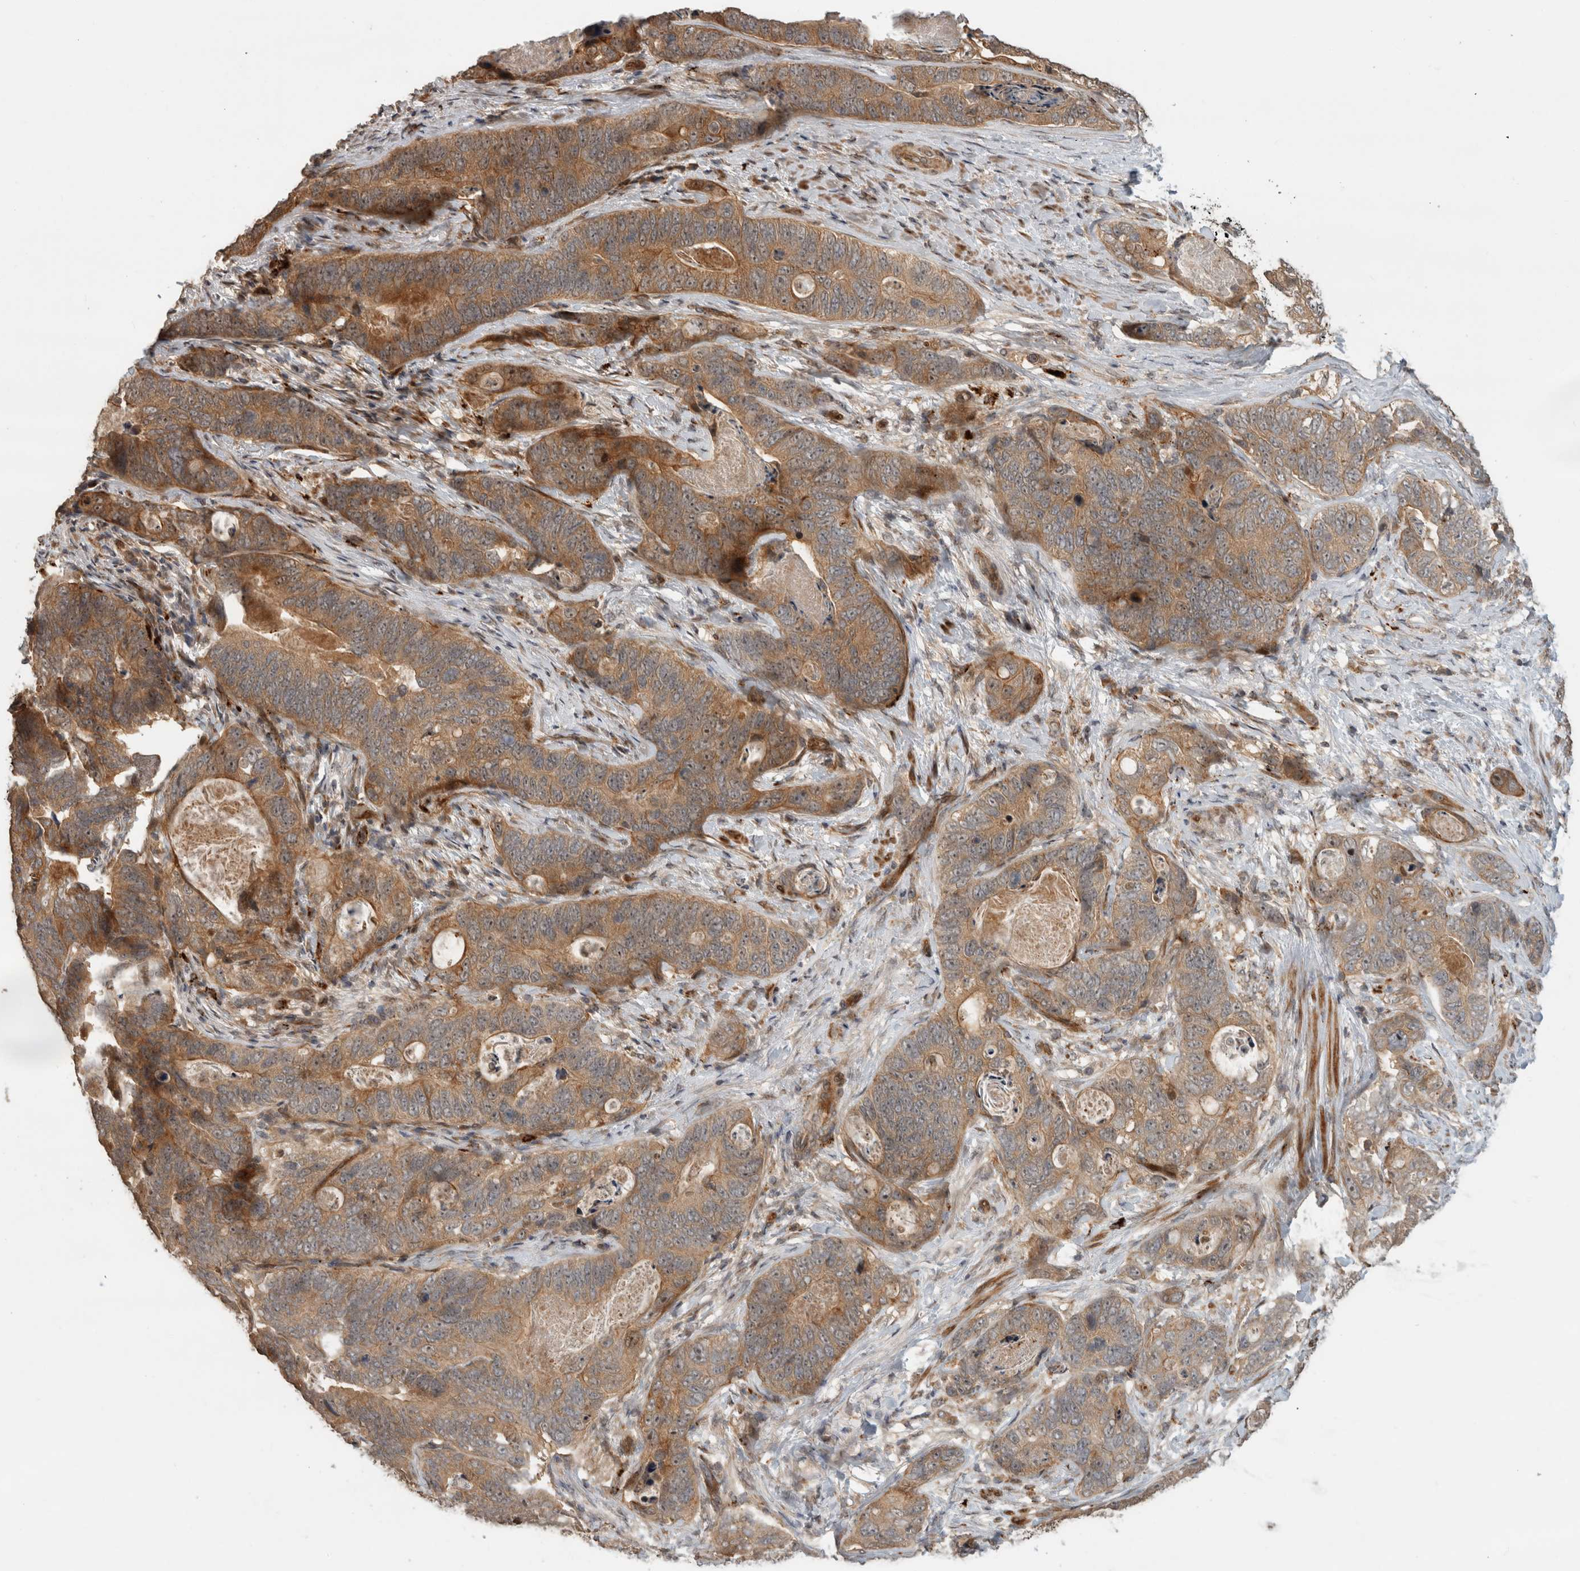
{"staining": {"intensity": "moderate", "quantity": ">75%", "location": "cytoplasmic/membranous"}, "tissue": "stomach cancer", "cell_type": "Tumor cells", "image_type": "cancer", "snomed": [{"axis": "morphology", "description": "Normal tissue, NOS"}, {"axis": "morphology", "description": "Adenocarcinoma, NOS"}, {"axis": "topography", "description": "Stomach"}], "caption": "Immunohistochemical staining of human stomach adenocarcinoma displays moderate cytoplasmic/membranous protein staining in about >75% of tumor cells.", "gene": "PITPNC1", "patient": {"sex": "female", "age": 89}}